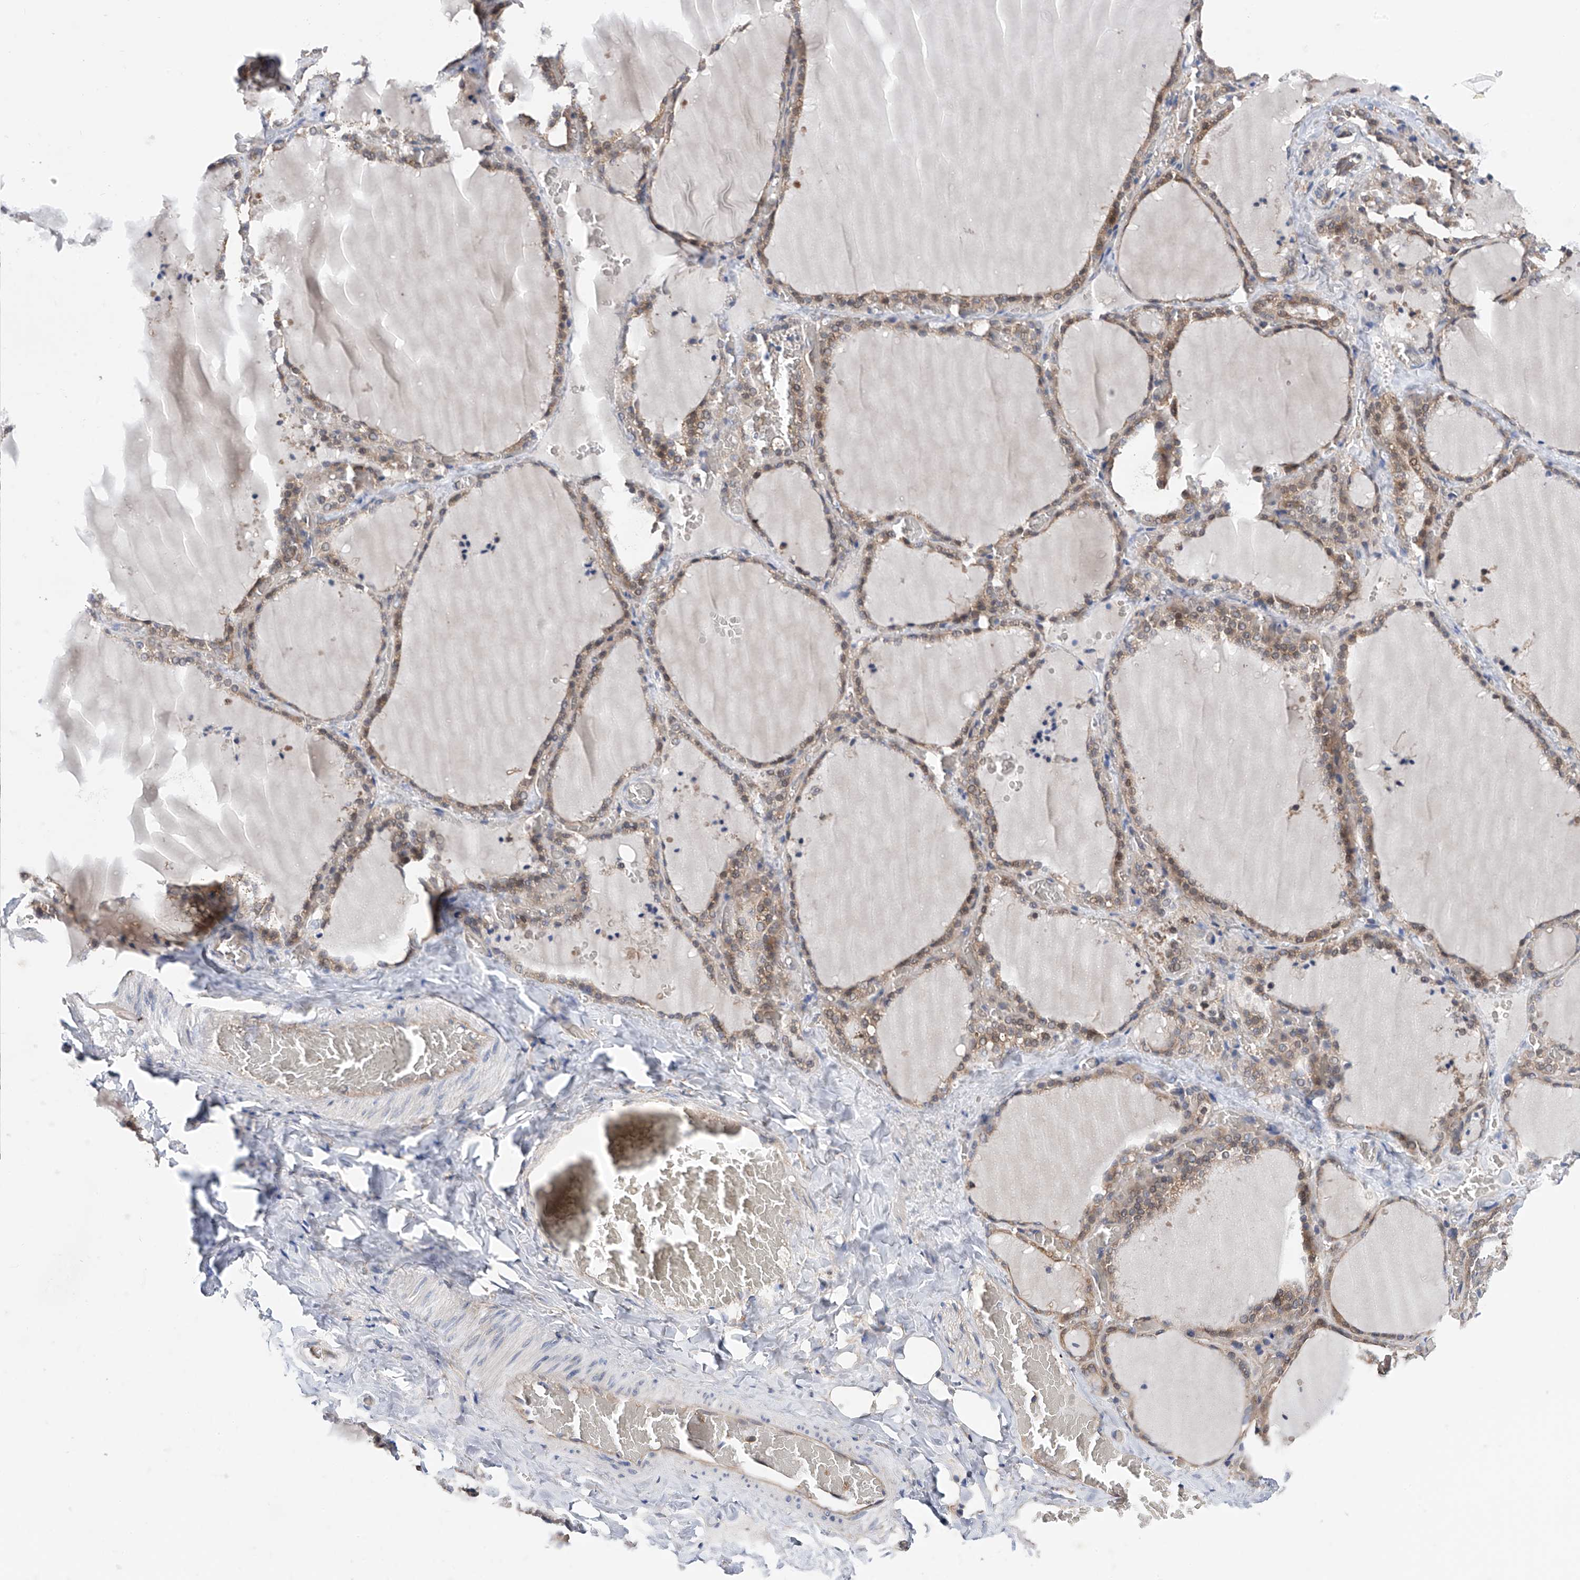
{"staining": {"intensity": "moderate", "quantity": ">75%", "location": "cytoplasmic/membranous"}, "tissue": "thyroid gland", "cell_type": "Glandular cells", "image_type": "normal", "snomed": [{"axis": "morphology", "description": "Normal tissue, NOS"}, {"axis": "topography", "description": "Thyroid gland"}], "caption": "Brown immunohistochemical staining in normal human thyroid gland reveals moderate cytoplasmic/membranous positivity in about >75% of glandular cells. Immunohistochemistry stains the protein of interest in brown and the nuclei are stained blue.", "gene": "CHPF", "patient": {"sex": "female", "age": 22}}